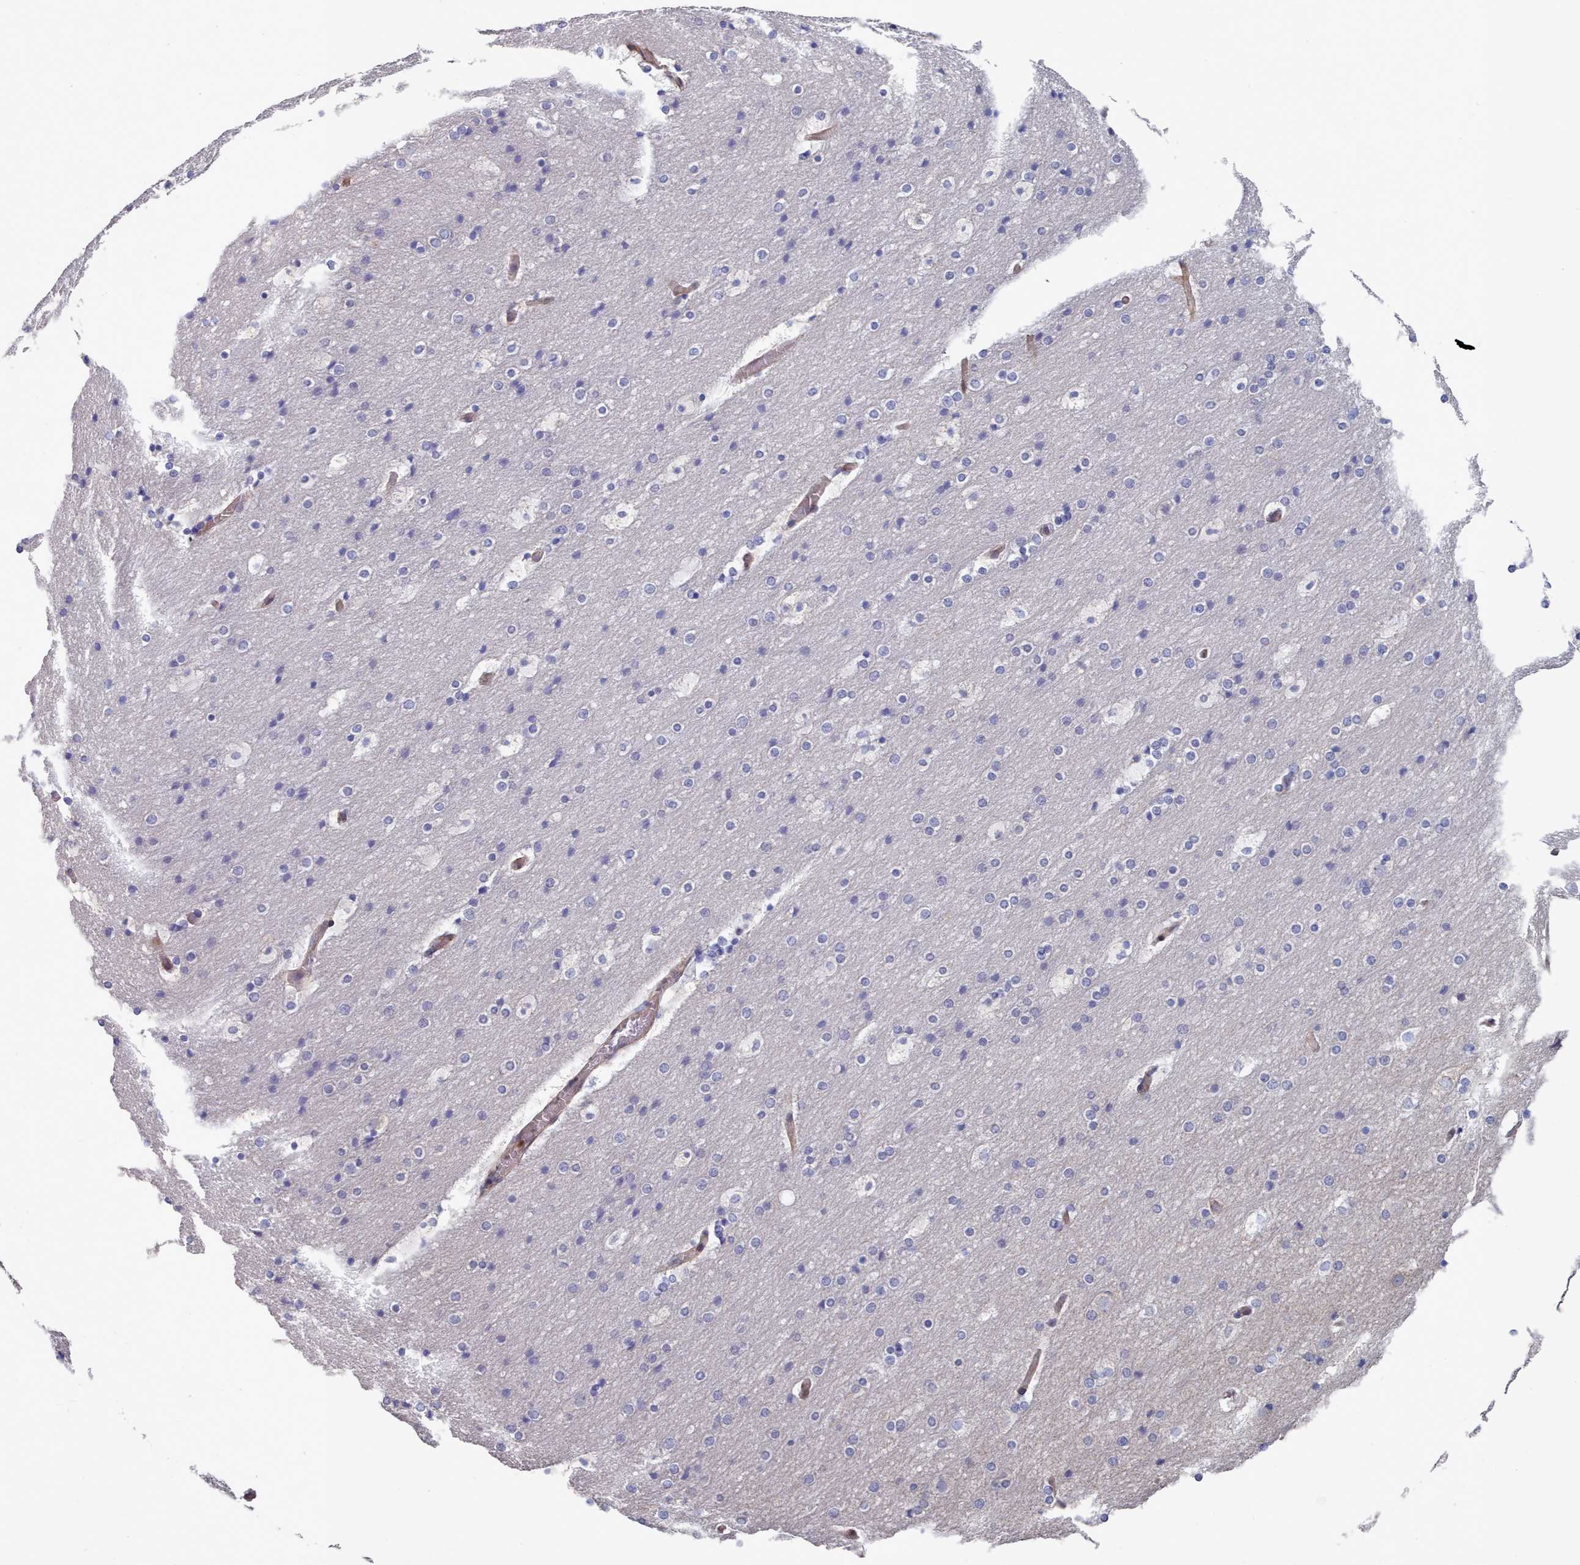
{"staining": {"intensity": "weak", "quantity": "<25%", "location": "cytoplasmic/membranous"}, "tissue": "cerebral cortex", "cell_type": "Endothelial cells", "image_type": "normal", "snomed": [{"axis": "morphology", "description": "Normal tissue, NOS"}, {"axis": "topography", "description": "Cerebral cortex"}], "caption": "Protein analysis of benign cerebral cortex shows no significant positivity in endothelial cells. Brightfield microscopy of immunohistochemistry stained with DAB (brown) and hematoxylin (blue), captured at high magnification.", "gene": "G6PC1", "patient": {"sex": "male", "age": 57}}